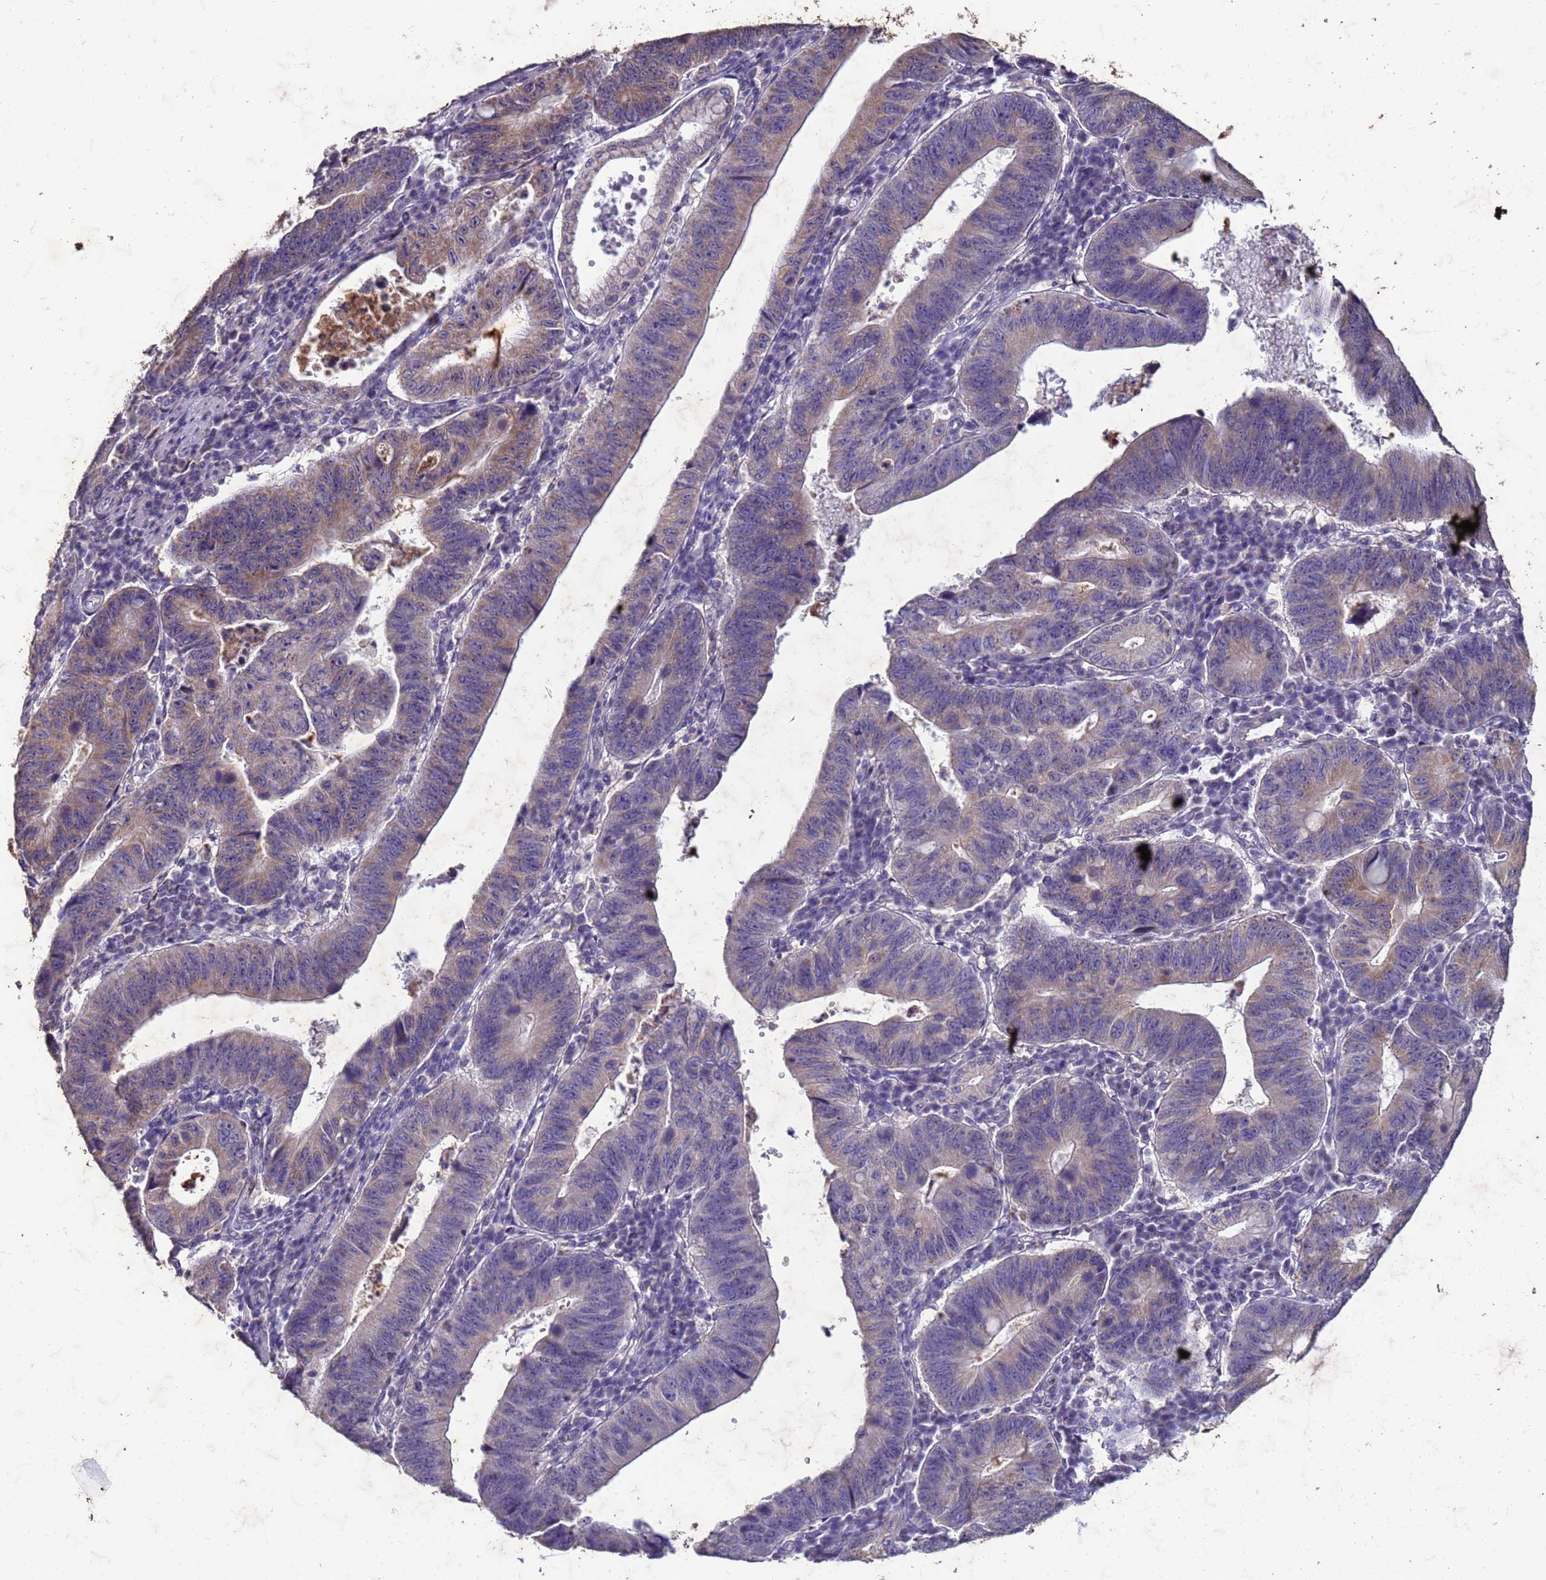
{"staining": {"intensity": "weak", "quantity": "<25%", "location": "cytoplasmic/membranous"}, "tissue": "stomach cancer", "cell_type": "Tumor cells", "image_type": "cancer", "snomed": [{"axis": "morphology", "description": "Adenocarcinoma, NOS"}, {"axis": "topography", "description": "Stomach"}], "caption": "A photomicrograph of stomach cancer stained for a protein displays no brown staining in tumor cells.", "gene": "SLC25A15", "patient": {"sex": "male", "age": 59}}